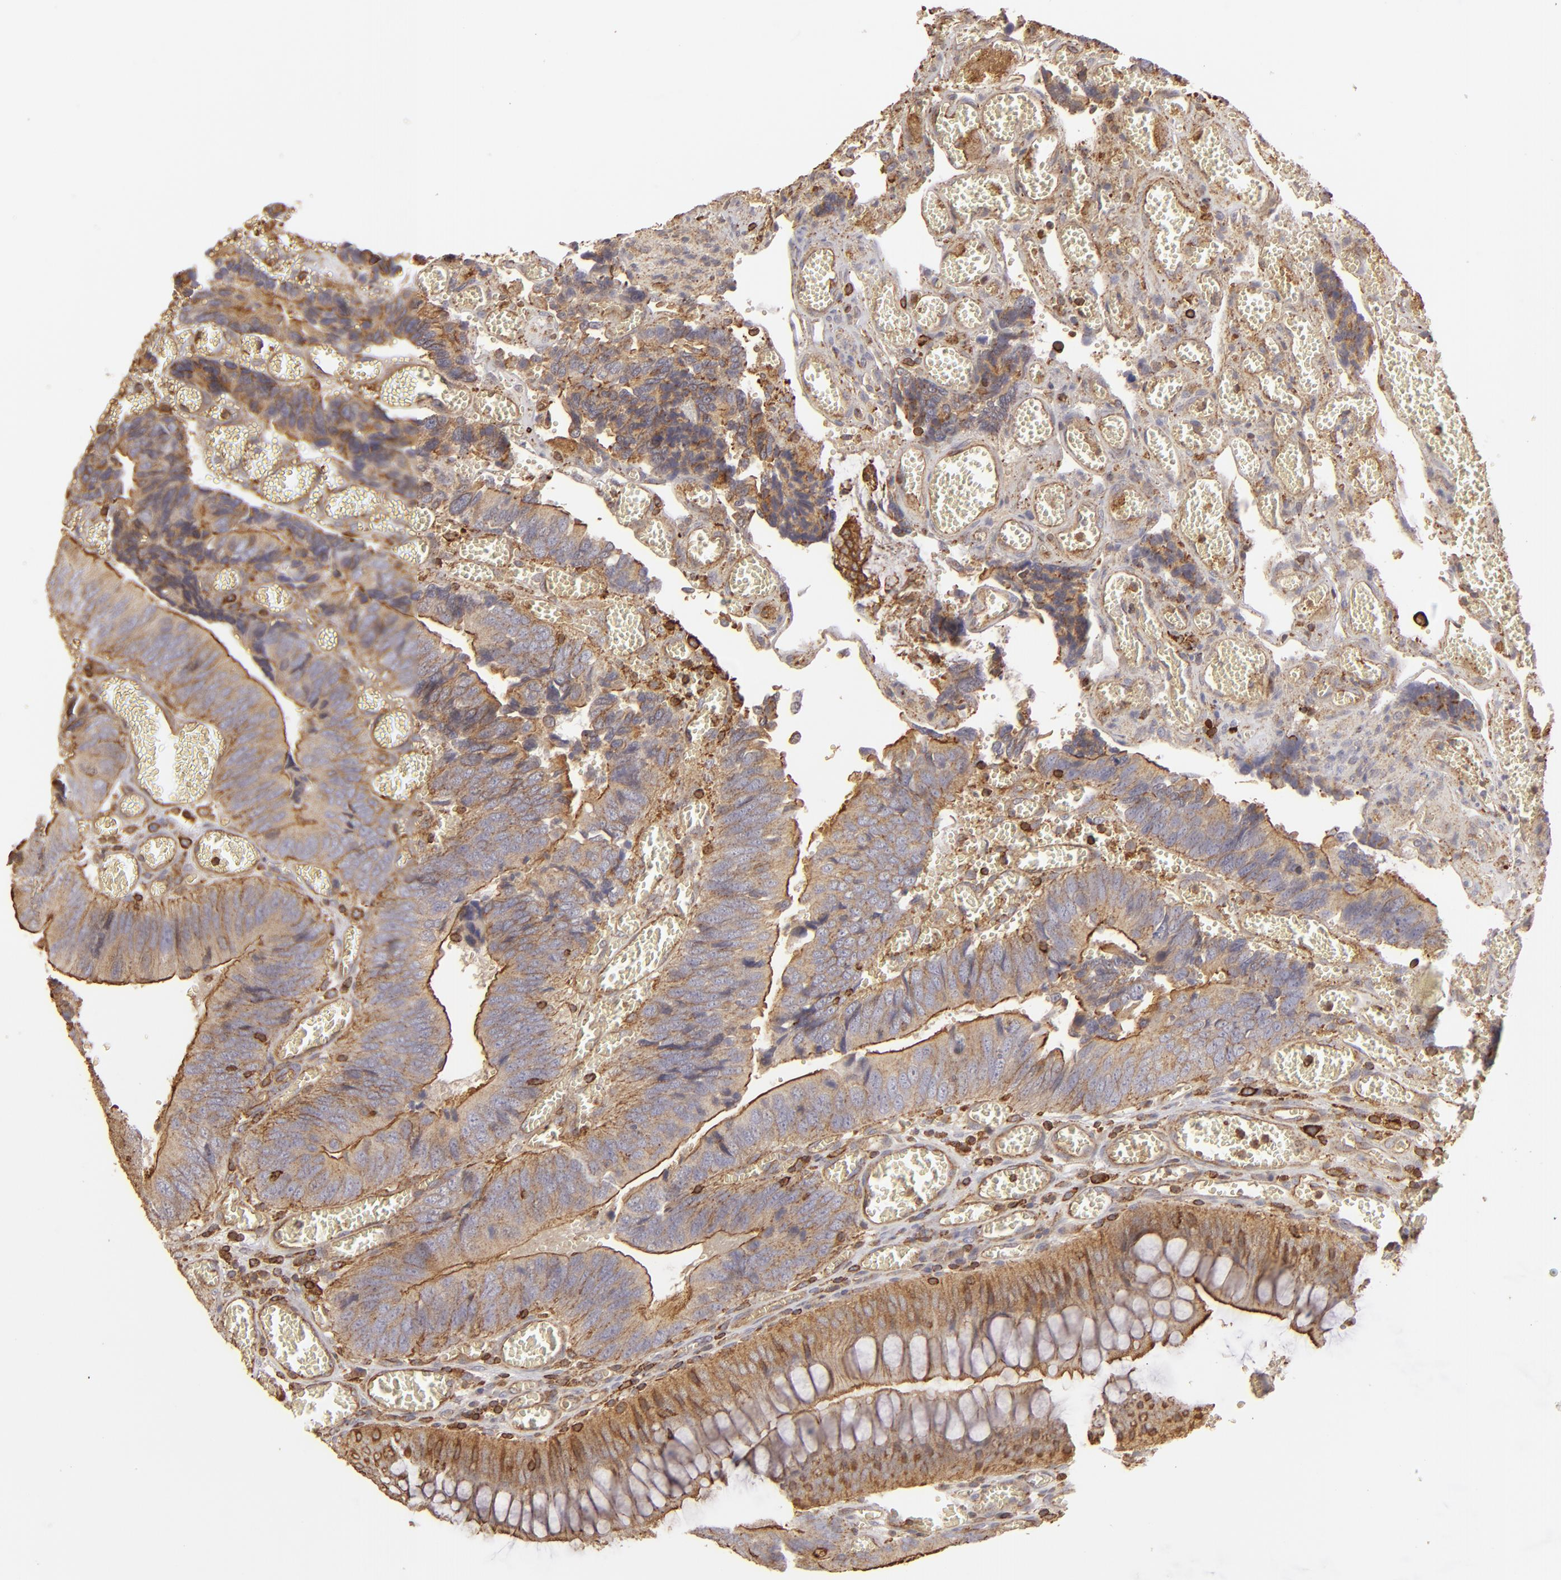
{"staining": {"intensity": "moderate", "quantity": ">75%", "location": "cytoplasmic/membranous"}, "tissue": "colorectal cancer", "cell_type": "Tumor cells", "image_type": "cancer", "snomed": [{"axis": "morphology", "description": "Adenocarcinoma, NOS"}, {"axis": "topography", "description": "Colon"}], "caption": "Adenocarcinoma (colorectal) stained with IHC shows moderate cytoplasmic/membranous expression in approximately >75% of tumor cells.", "gene": "ACTB", "patient": {"sex": "male", "age": 72}}